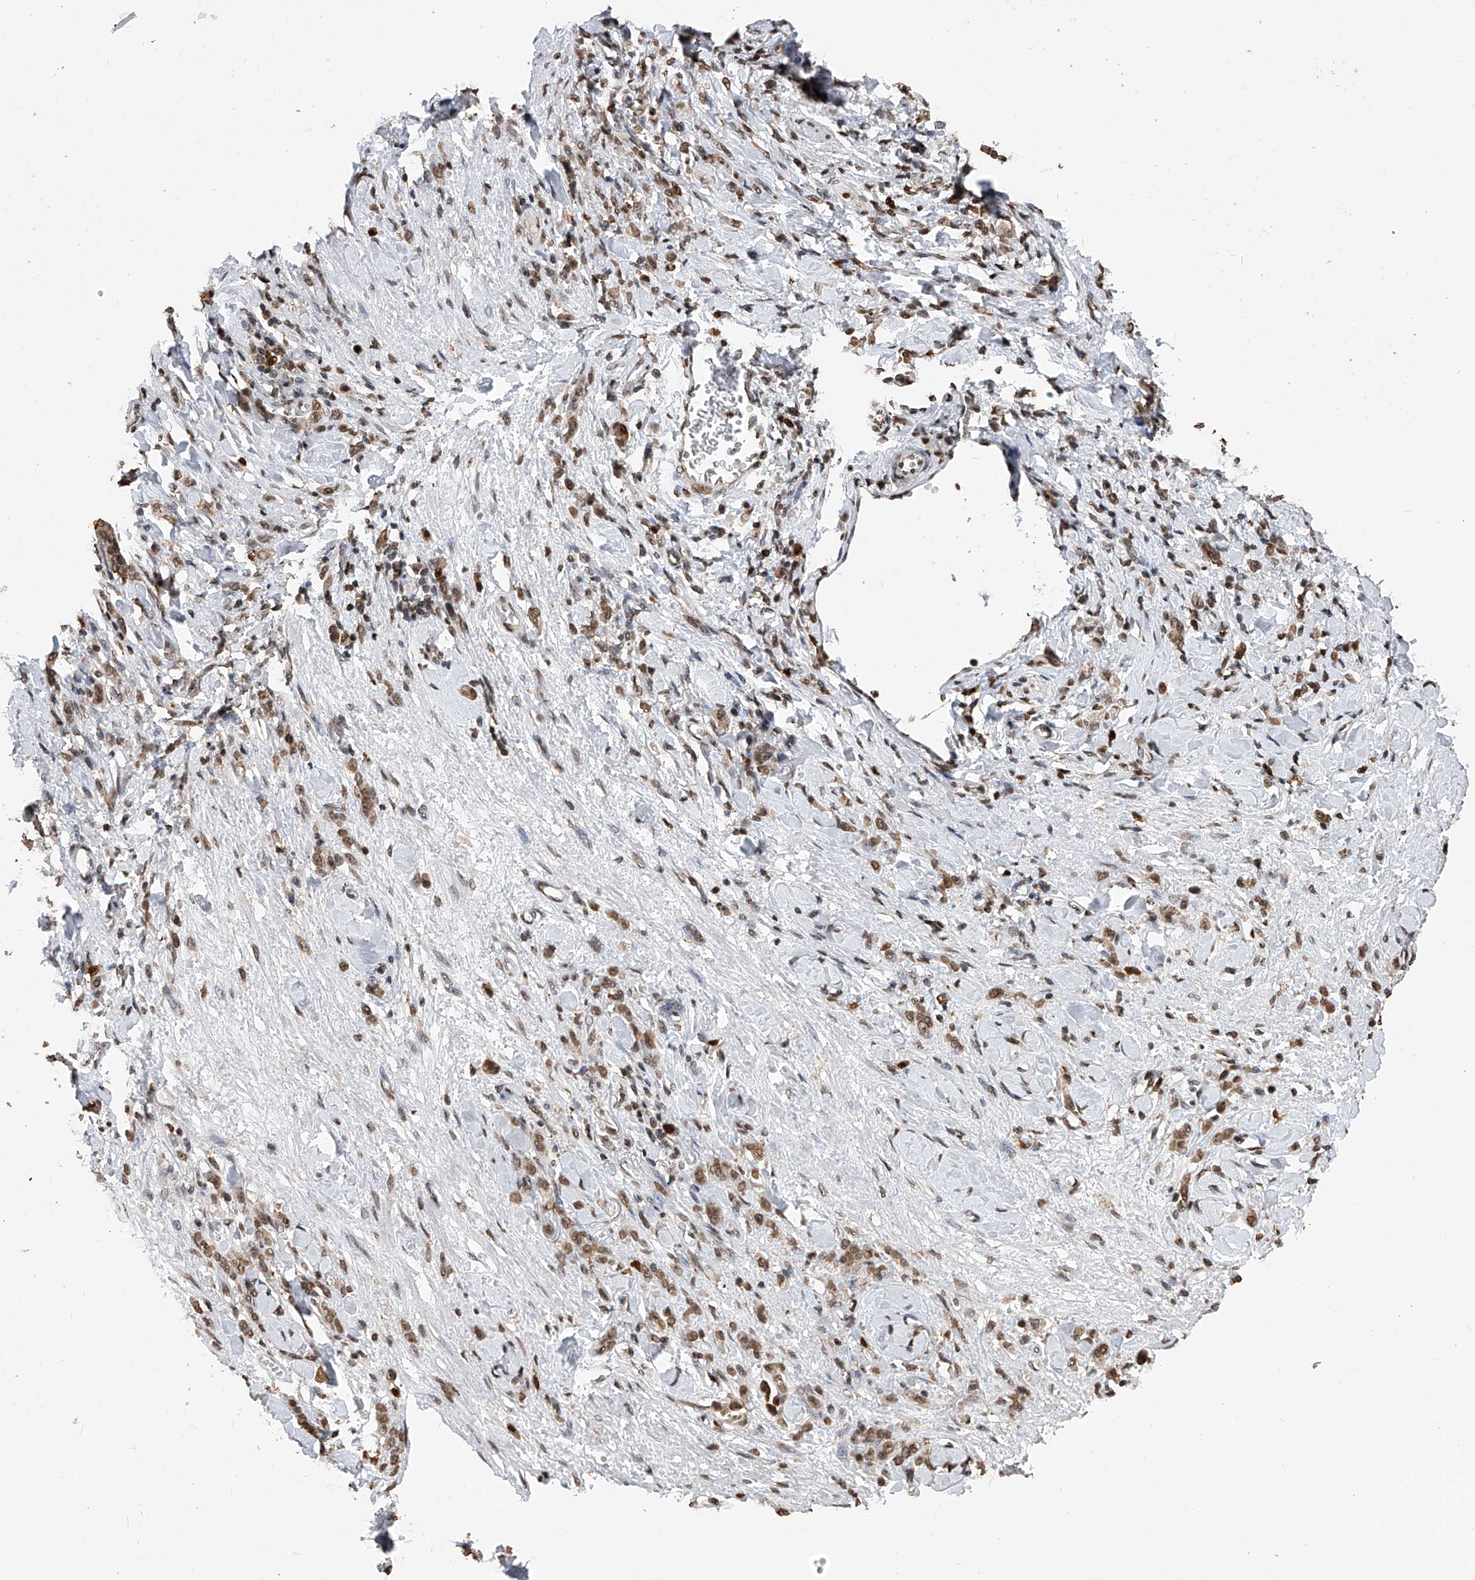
{"staining": {"intensity": "moderate", "quantity": ">75%", "location": "nuclear"}, "tissue": "stomach cancer", "cell_type": "Tumor cells", "image_type": "cancer", "snomed": [{"axis": "morphology", "description": "Normal tissue, NOS"}, {"axis": "morphology", "description": "Adenocarcinoma, NOS"}, {"axis": "topography", "description": "Stomach"}], "caption": "IHC image of human adenocarcinoma (stomach) stained for a protein (brown), which demonstrates medium levels of moderate nuclear positivity in approximately >75% of tumor cells.", "gene": "CFAP410", "patient": {"sex": "male", "age": 82}}